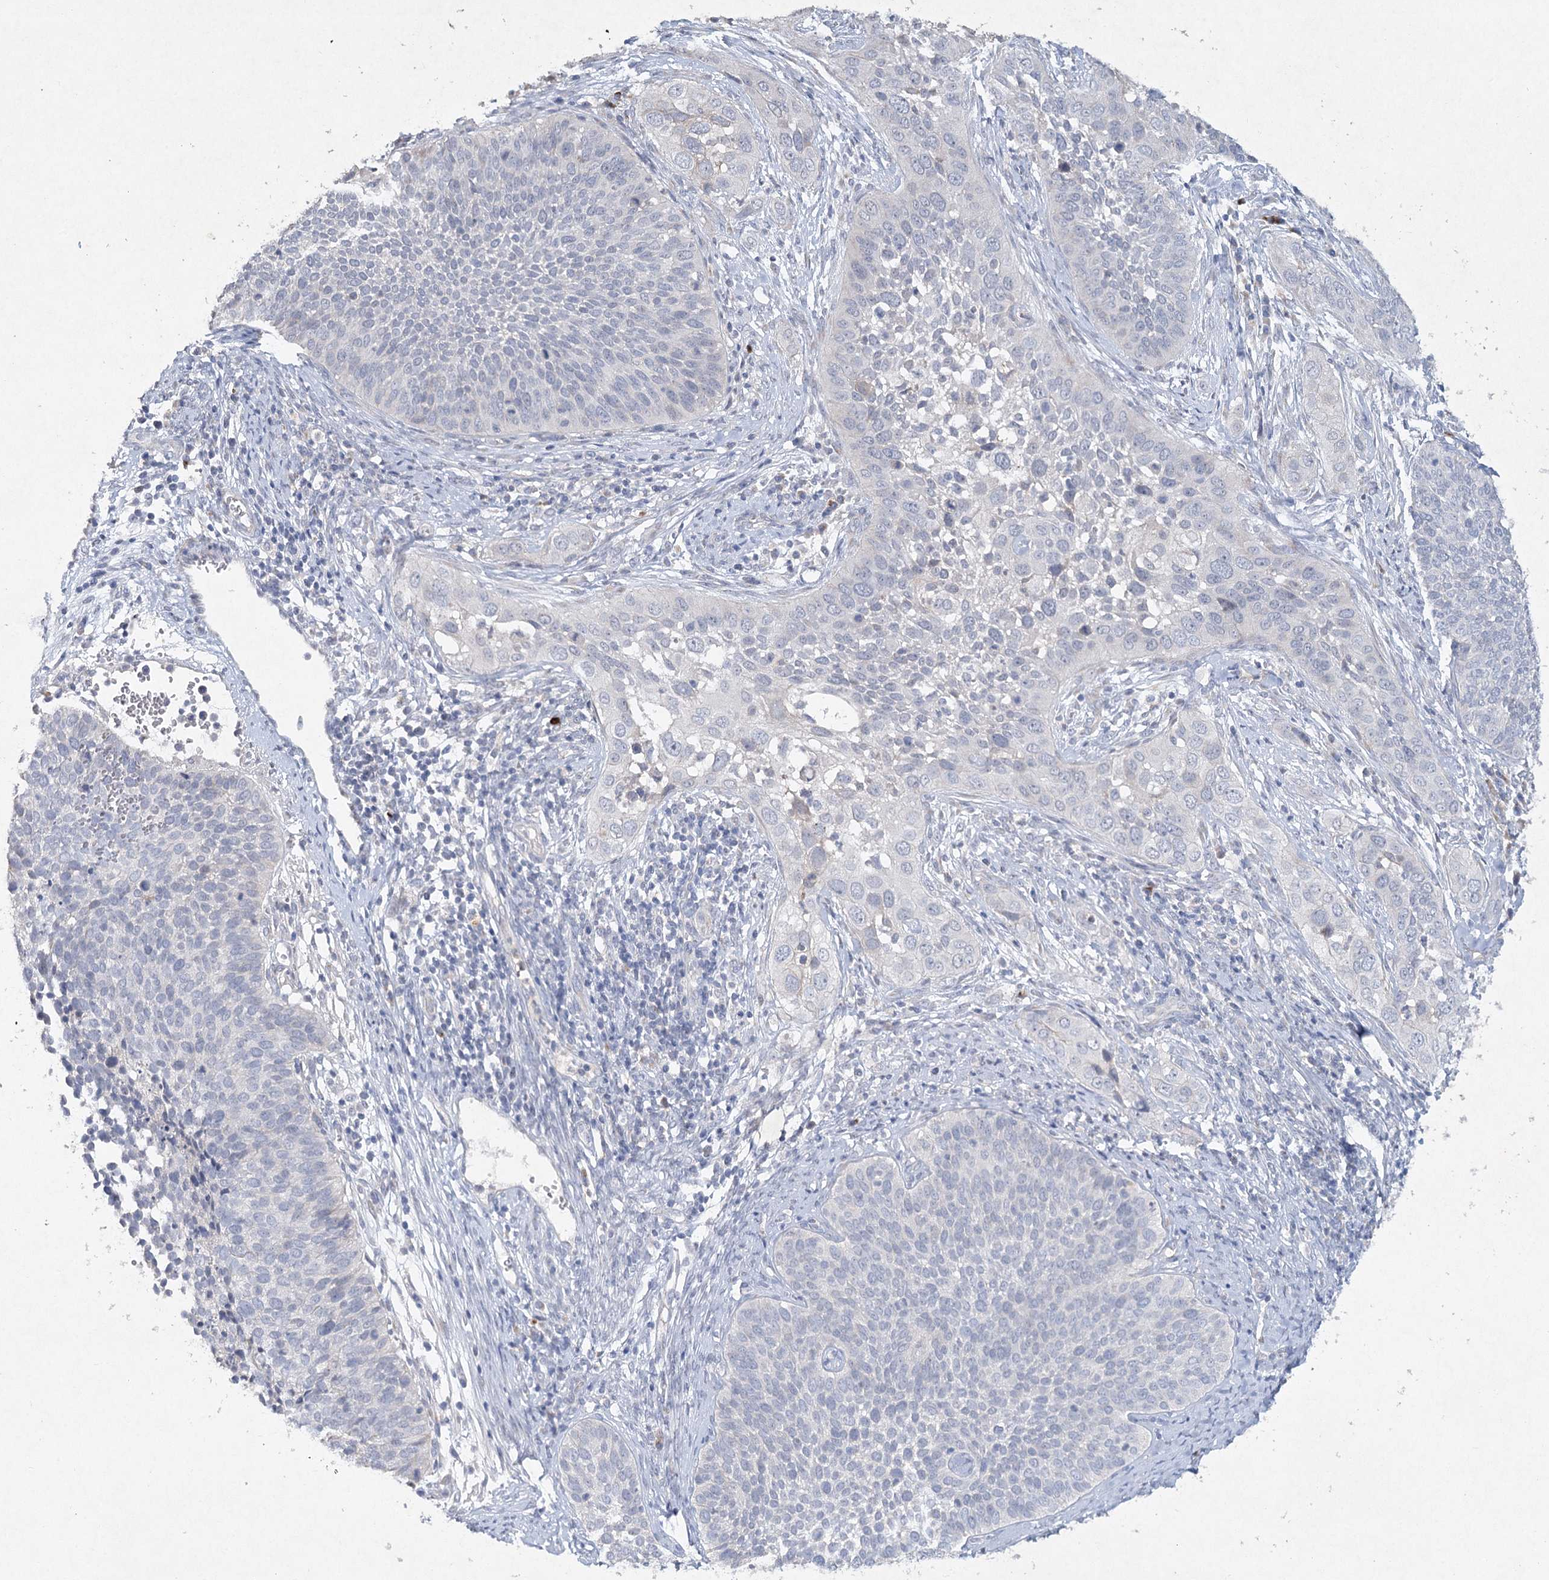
{"staining": {"intensity": "negative", "quantity": "none", "location": "none"}, "tissue": "cervical cancer", "cell_type": "Tumor cells", "image_type": "cancer", "snomed": [{"axis": "morphology", "description": "Squamous cell carcinoma, NOS"}, {"axis": "topography", "description": "Cervix"}], "caption": "A photomicrograph of human cervical cancer (squamous cell carcinoma) is negative for staining in tumor cells.", "gene": "RFX6", "patient": {"sex": "female", "age": 34}}